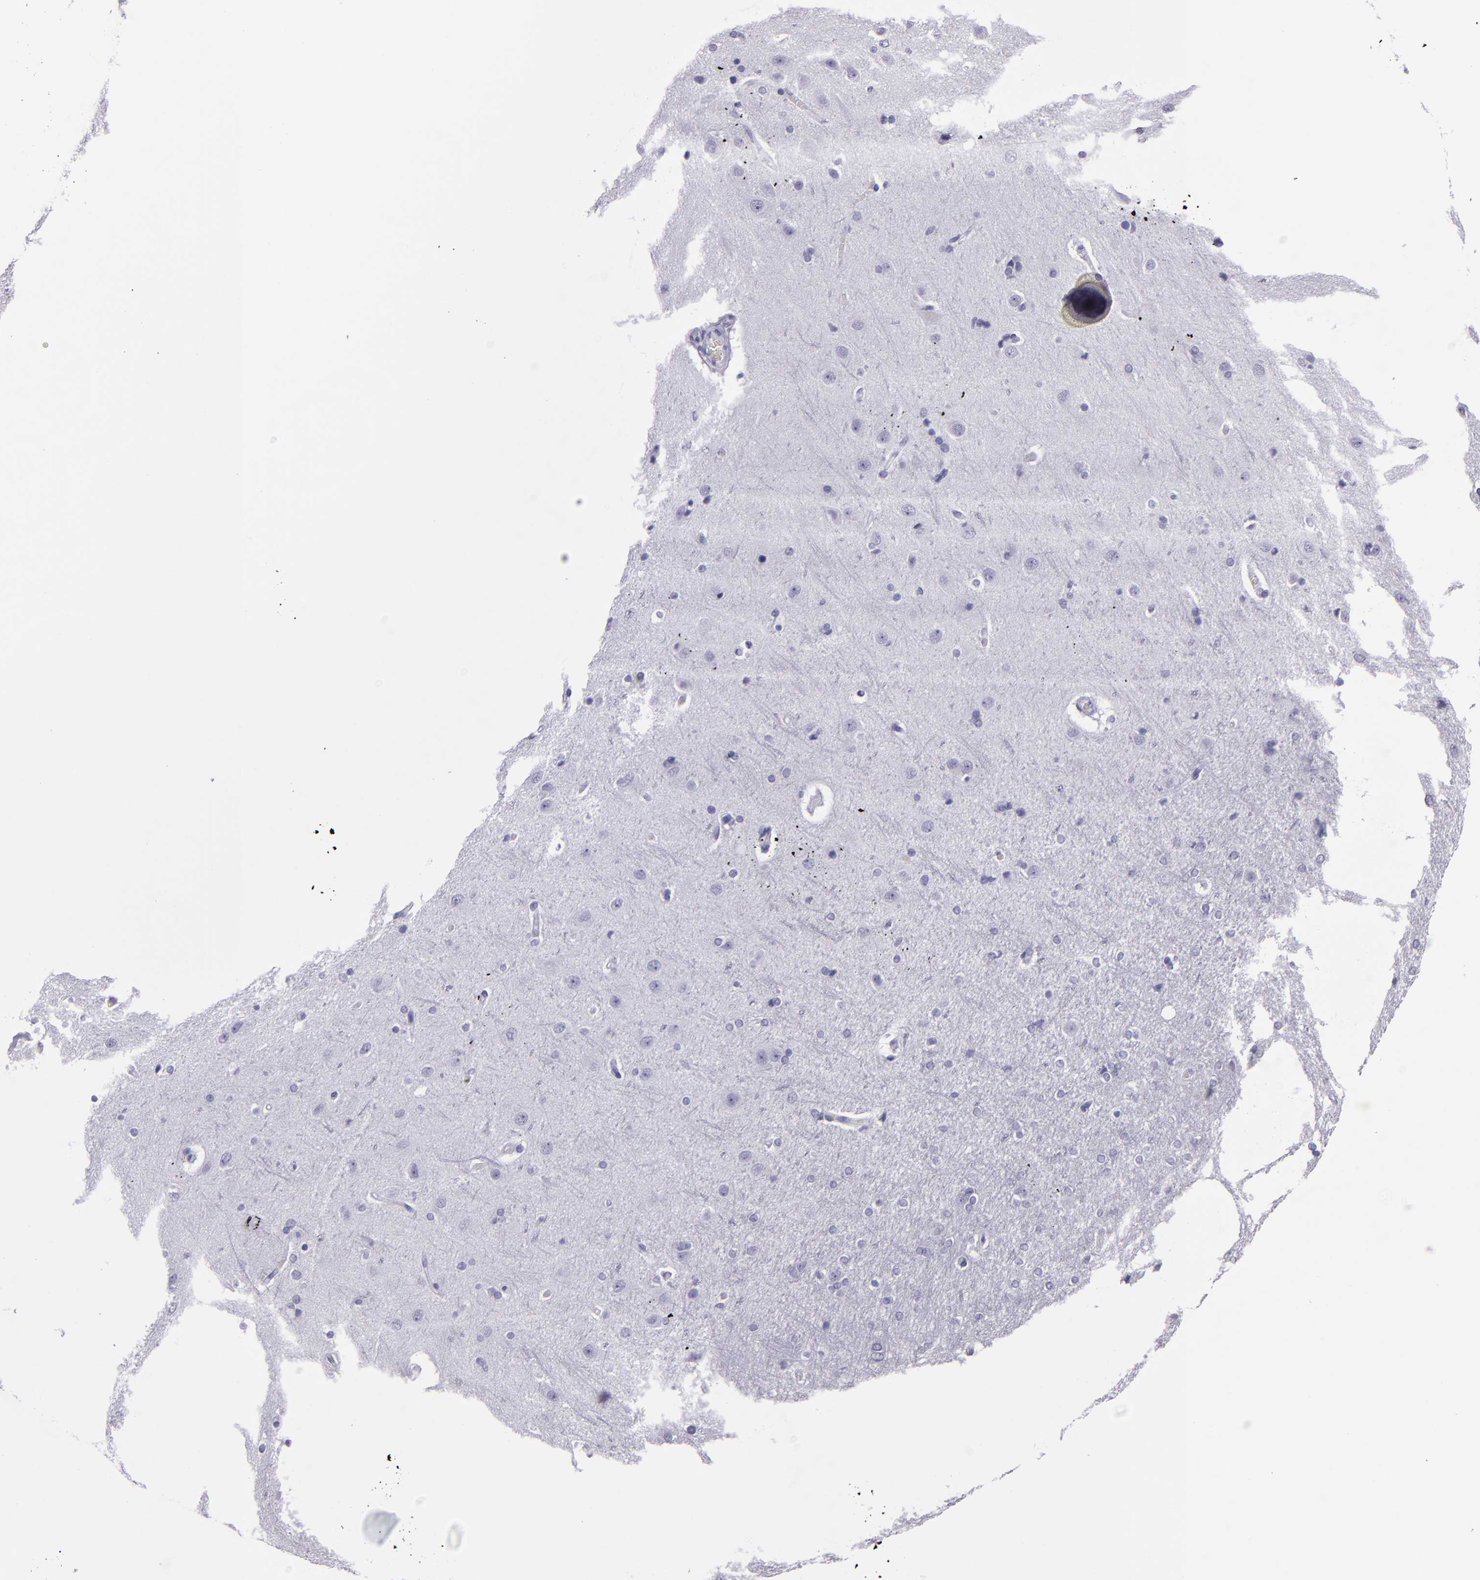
{"staining": {"intensity": "negative", "quantity": "none", "location": "none"}, "tissue": "cerebral cortex", "cell_type": "Endothelial cells", "image_type": "normal", "snomed": [{"axis": "morphology", "description": "Normal tissue, NOS"}, {"axis": "topography", "description": "Cerebral cortex"}], "caption": "A photomicrograph of cerebral cortex stained for a protein demonstrates no brown staining in endothelial cells. Nuclei are stained in blue.", "gene": "CR2", "patient": {"sex": "female", "age": 54}}